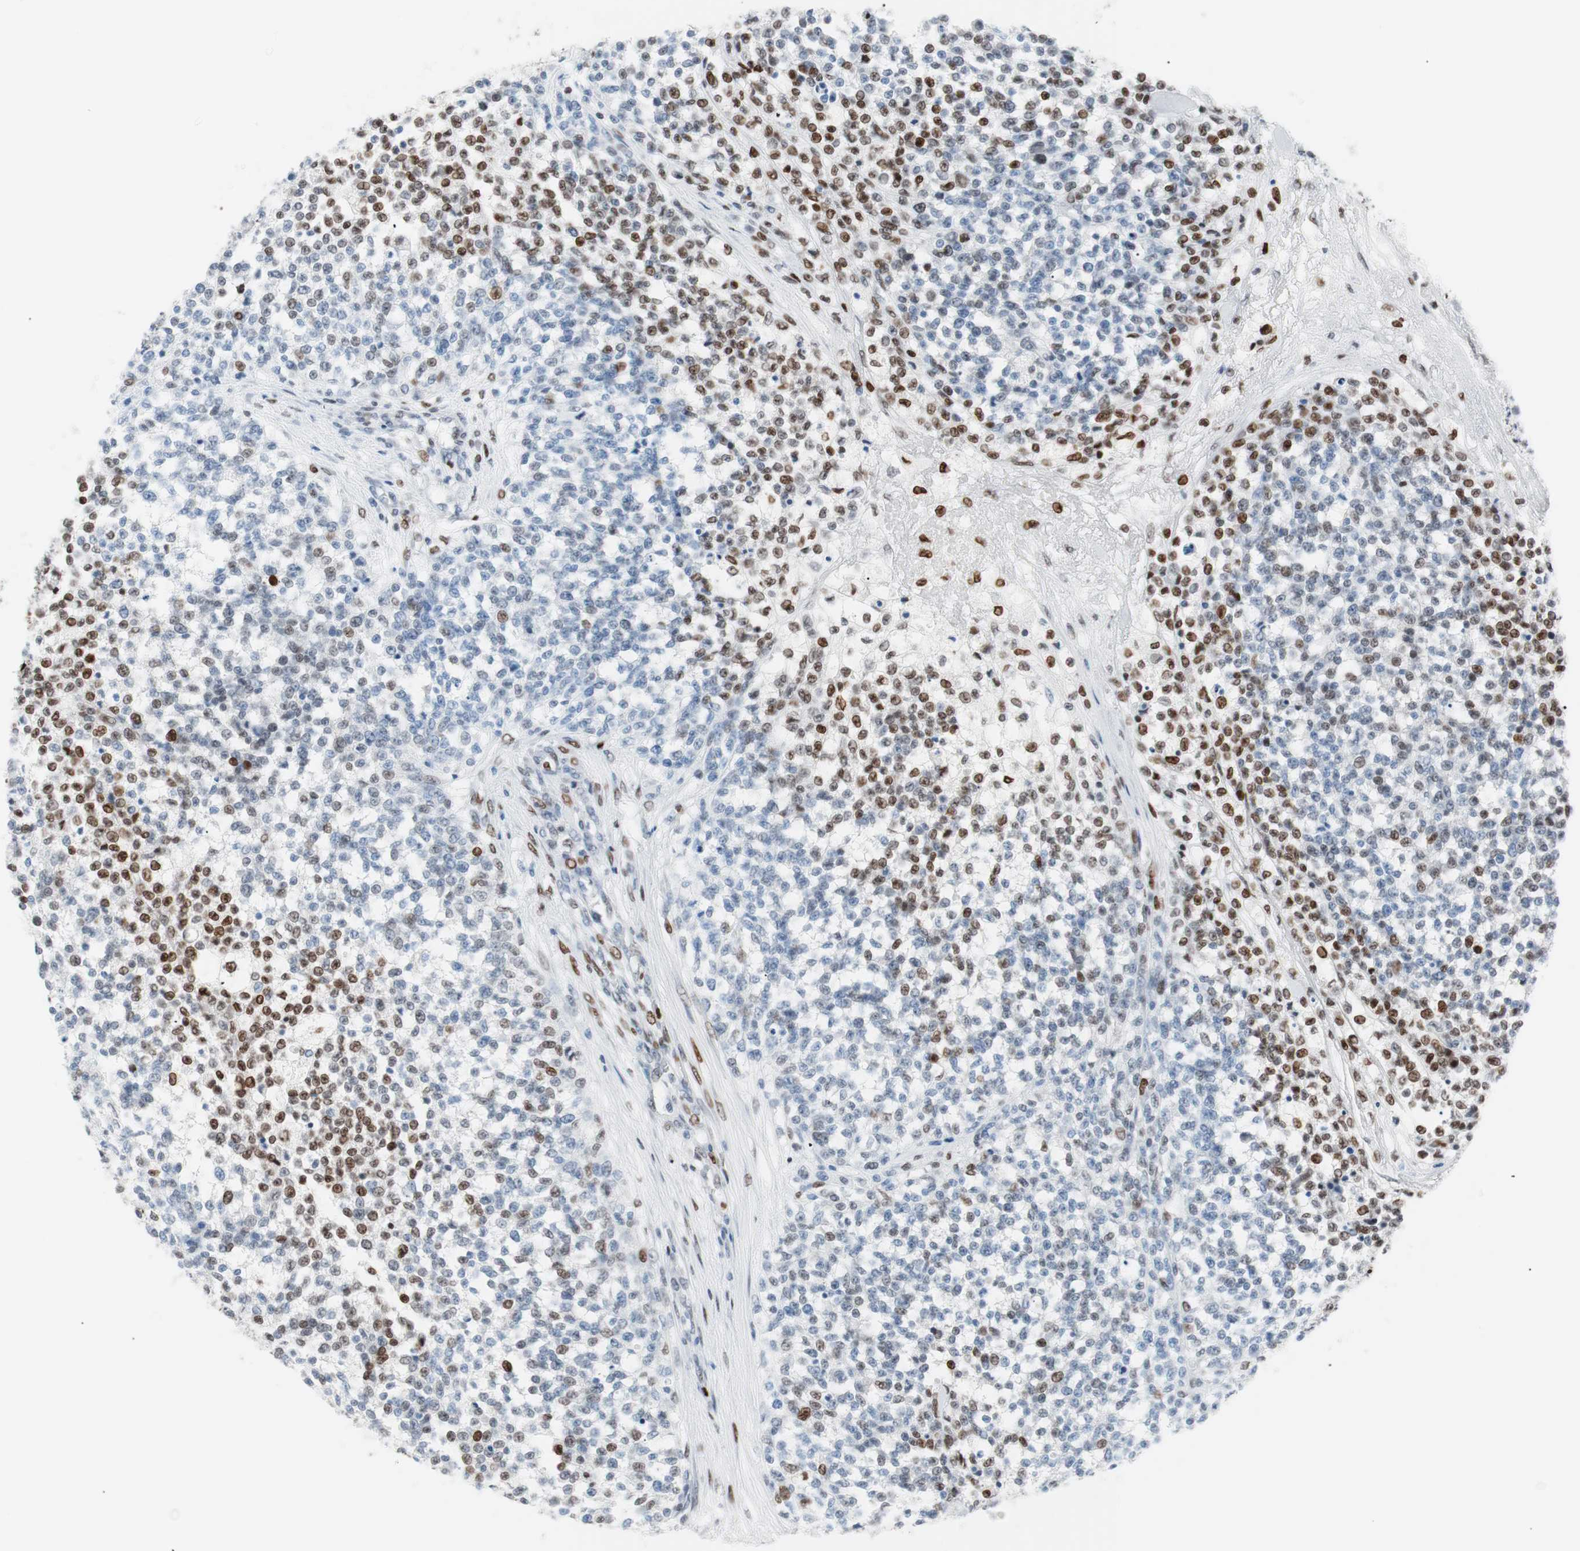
{"staining": {"intensity": "moderate", "quantity": "25%-75%", "location": "nuclear"}, "tissue": "testis cancer", "cell_type": "Tumor cells", "image_type": "cancer", "snomed": [{"axis": "morphology", "description": "Seminoma, NOS"}, {"axis": "topography", "description": "Testis"}], "caption": "A brown stain labels moderate nuclear positivity of a protein in human testis cancer tumor cells. (IHC, brightfield microscopy, high magnification).", "gene": "CEBPB", "patient": {"sex": "male", "age": 59}}